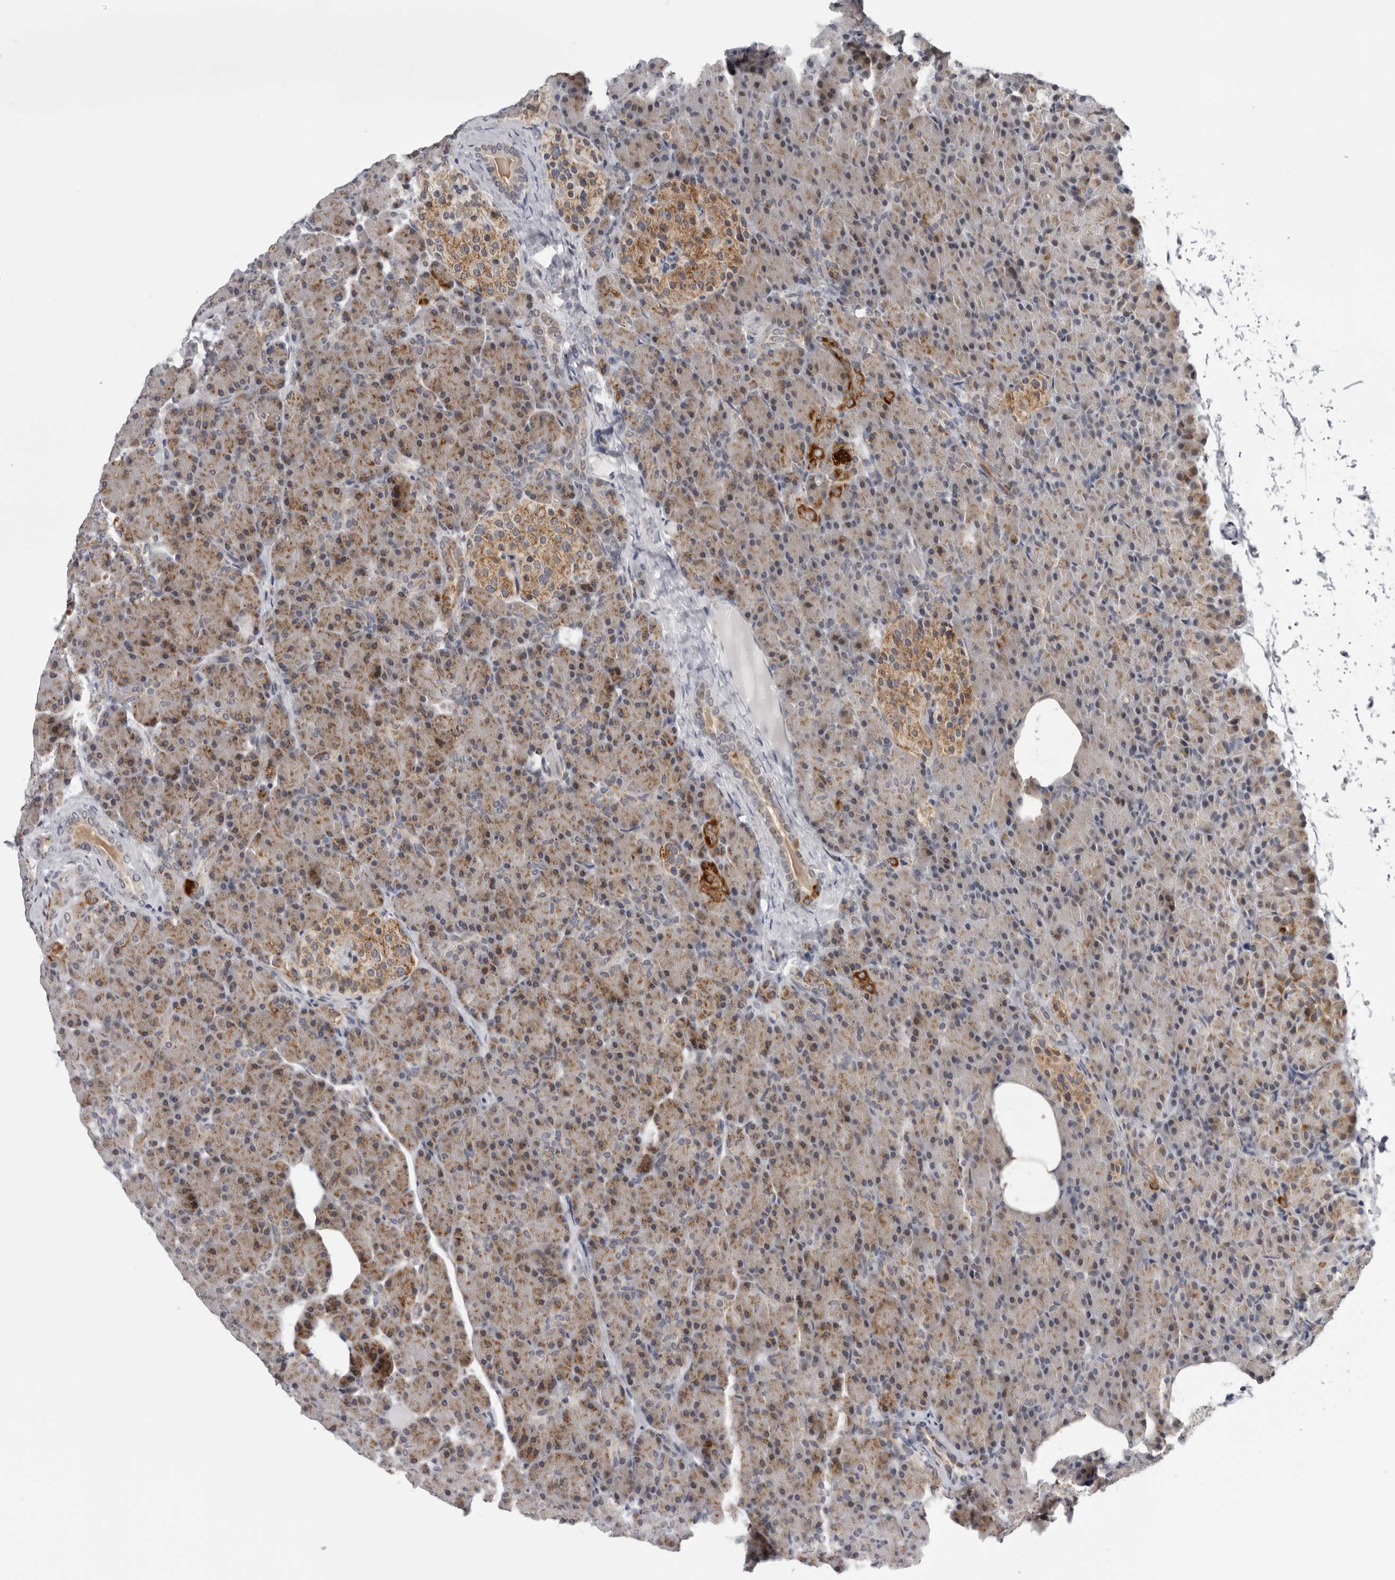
{"staining": {"intensity": "moderate", "quantity": ">75%", "location": "cytoplasmic/membranous"}, "tissue": "pancreas", "cell_type": "Exocrine glandular cells", "image_type": "normal", "snomed": [{"axis": "morphology", "description": "Normal tissue, NOS"}, {"axis": "topography", "description": "Pancreas"}], "caption": "Unremarkable pancreas demonstrates moderate cytoplasmic/membranous expression in about >75% of exocrine glandular cells, visualized by immunohistochemistry. The staining is performed using DAB (3,3'-diaminobenzidine) brown chromogen to label protein expression. The nuclei are counter-stained blue using hematoxylin.", "gene": "CPT2", "patient": {"sex": "female", "age": 43}}